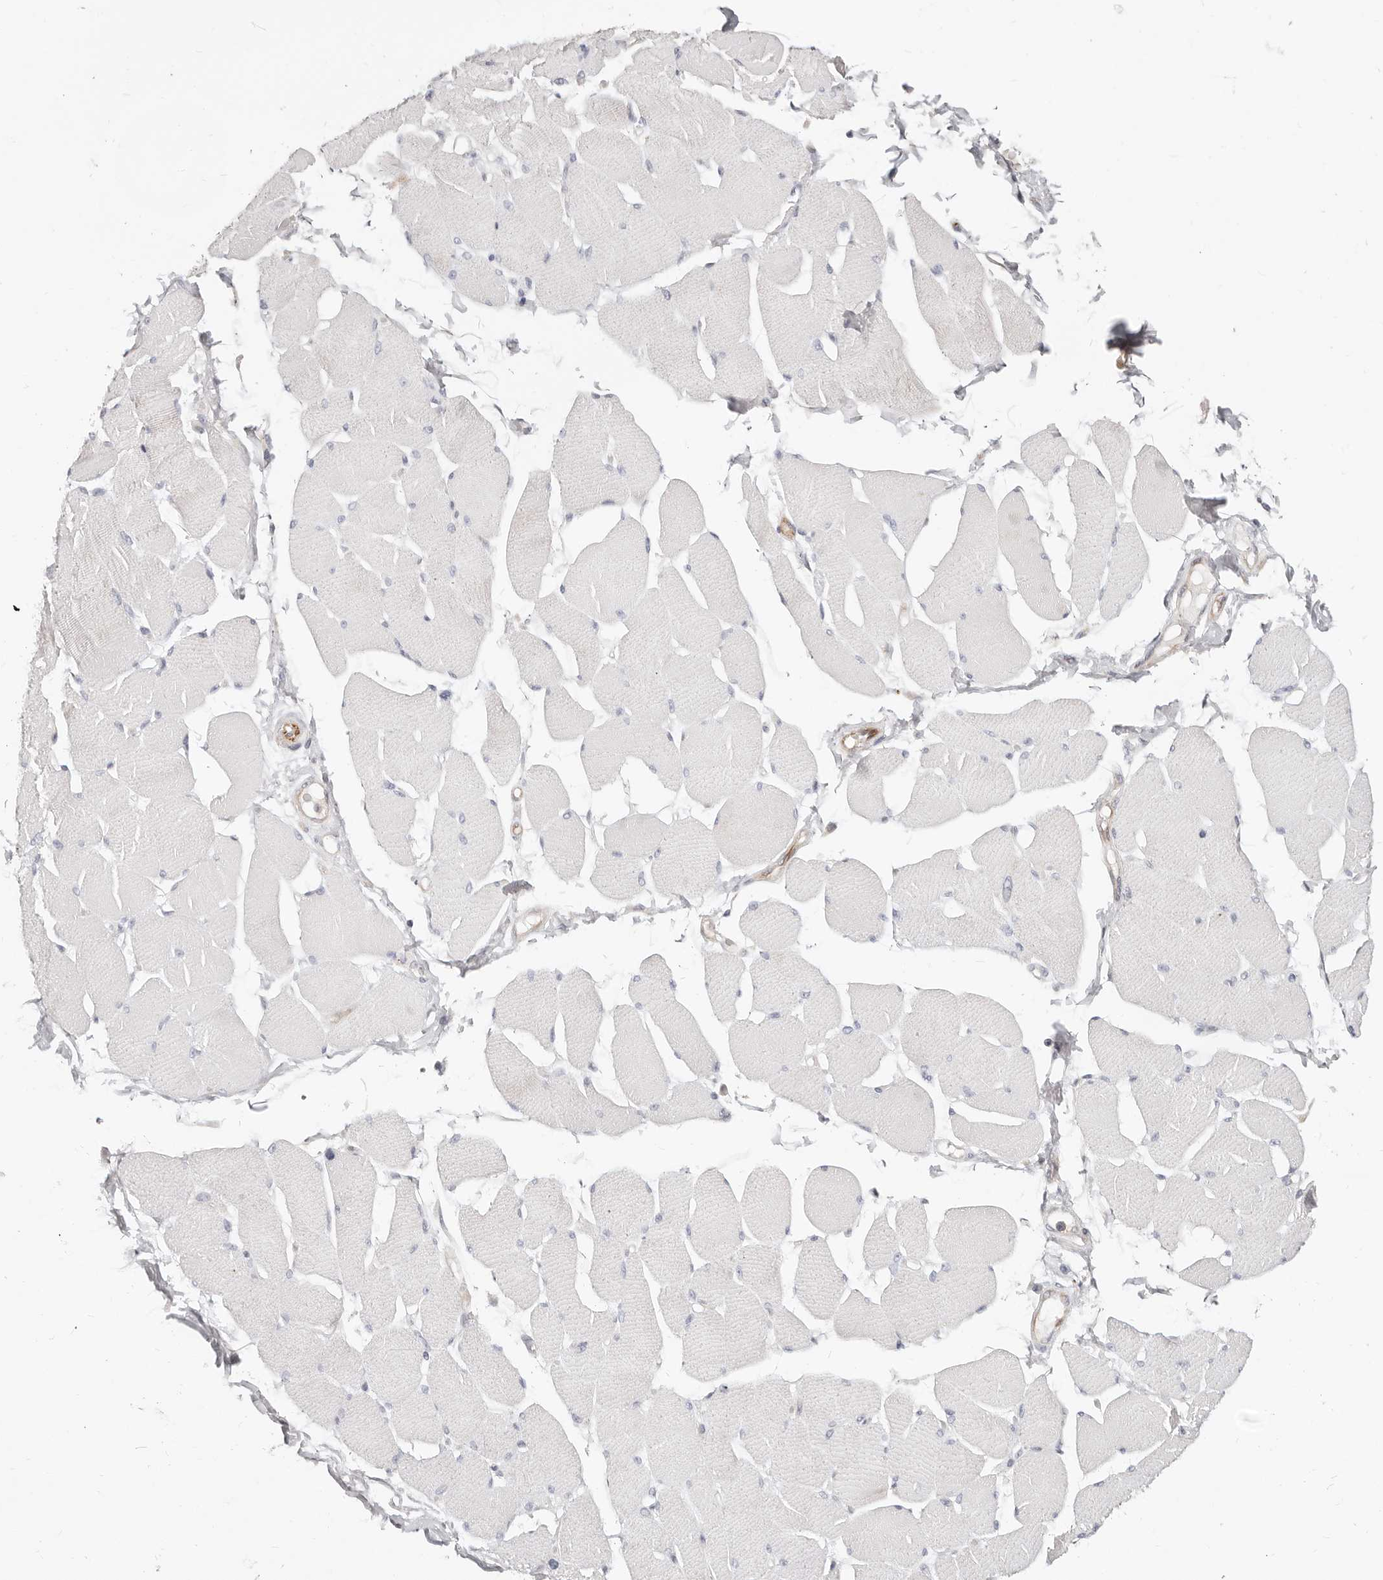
{"staining": {"intensity": "negative", "quantity": "none", "location": "none"}, "tissue": "skeletal muscle", "cell_type": "Myocytes", "image_type": "normal", "snomed": [{"axis": "morphology", "description": "Normal tissue, NOS"}, {"axis": "topography", "description": "Skin"}, {"axis": "topography", "description": "Skeletal muscle"}], "caption": "Human skeletal muscle stained for a protein using immunohistochemistry (IHC) demonstrates no expression in myocytes.", "gene": "ZRANB1", "patient": {"sex": "male", "age": 83}}